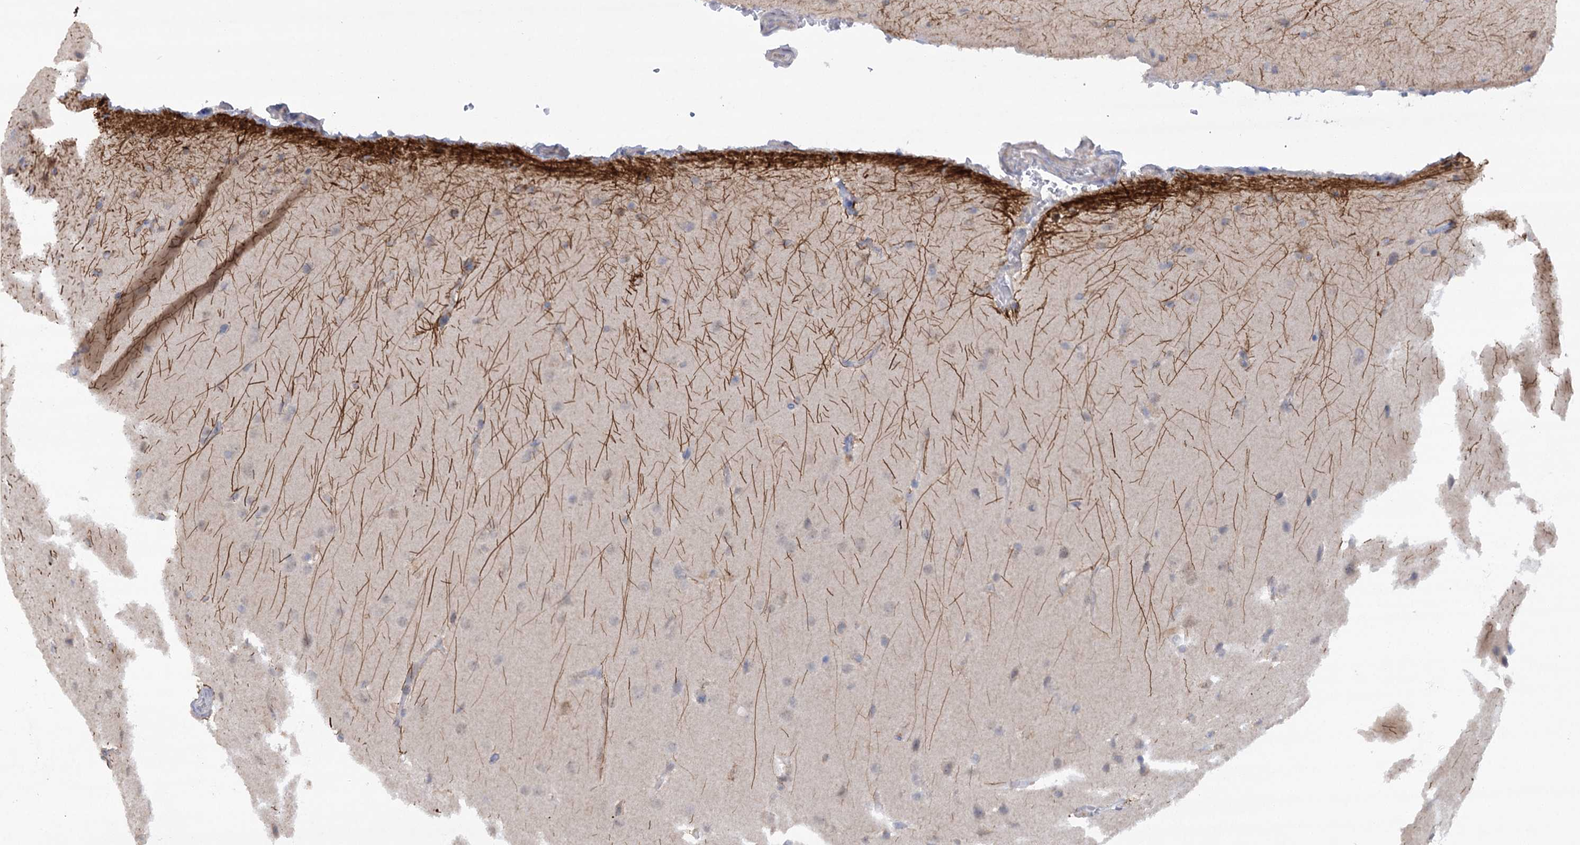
{"staining": {"intensity": "negative", "quantity": "none", "location": "none"}, "tissue": "glioma", "cell_type": "Tumor cells", "image_type": "cancer", "snomed": [{"axis": "morphology", "description": "Glioma, malignant, Low grade"}, {"axis": "topography", "description": "Brain"}], "caption": "Glioma was stained to show a protein in brown. There is no significant staining in tumor cells.", "gene": "TRAF3IP1", "patient": {"sex": "female", "age": 37}}